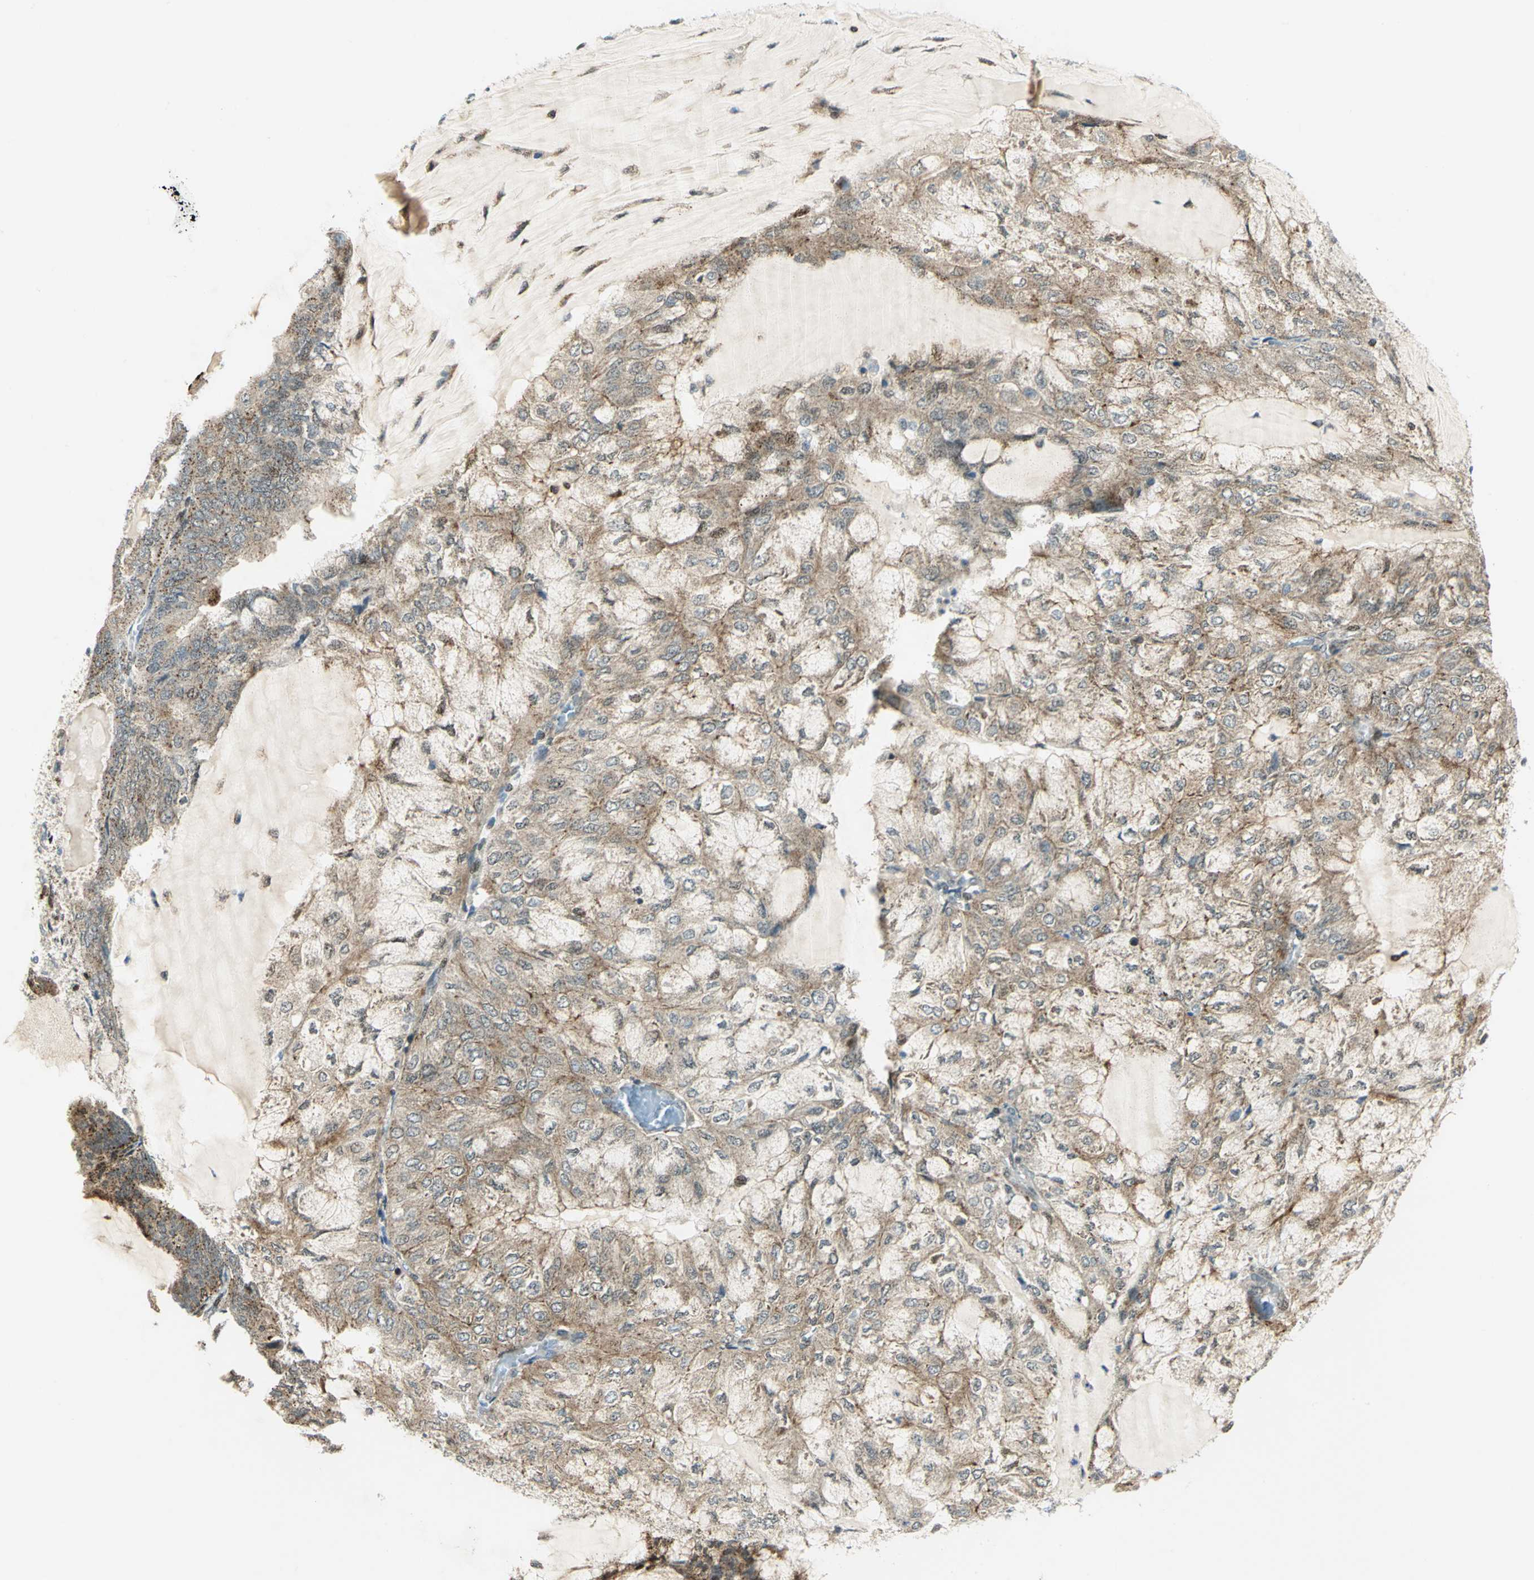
{"staining": {"intensity": "moderate", "quantity": ">75%", "location": "cytoplasmic/membranous"}, "tissue": "endometrial cancer", "cell_type": "Tumor cells", "image_type": "cancer", "snomed": [{"axis": "morphology", "description": "Adenocarcinoma, NOS"}, {"axis": "topography", "description": "Endometrium"}], "caption": "This histopathology image reveals endometrial cancer (adenocarcinoma) stained with IHC to label a protein in brown. The cytoplasmic/membranous of tumor cells show moderate positivity for the protein. Nuclei are counter-stained blue.", "gene": "ATP6V1A", "patient": {"sex": "female", "age": 81}}